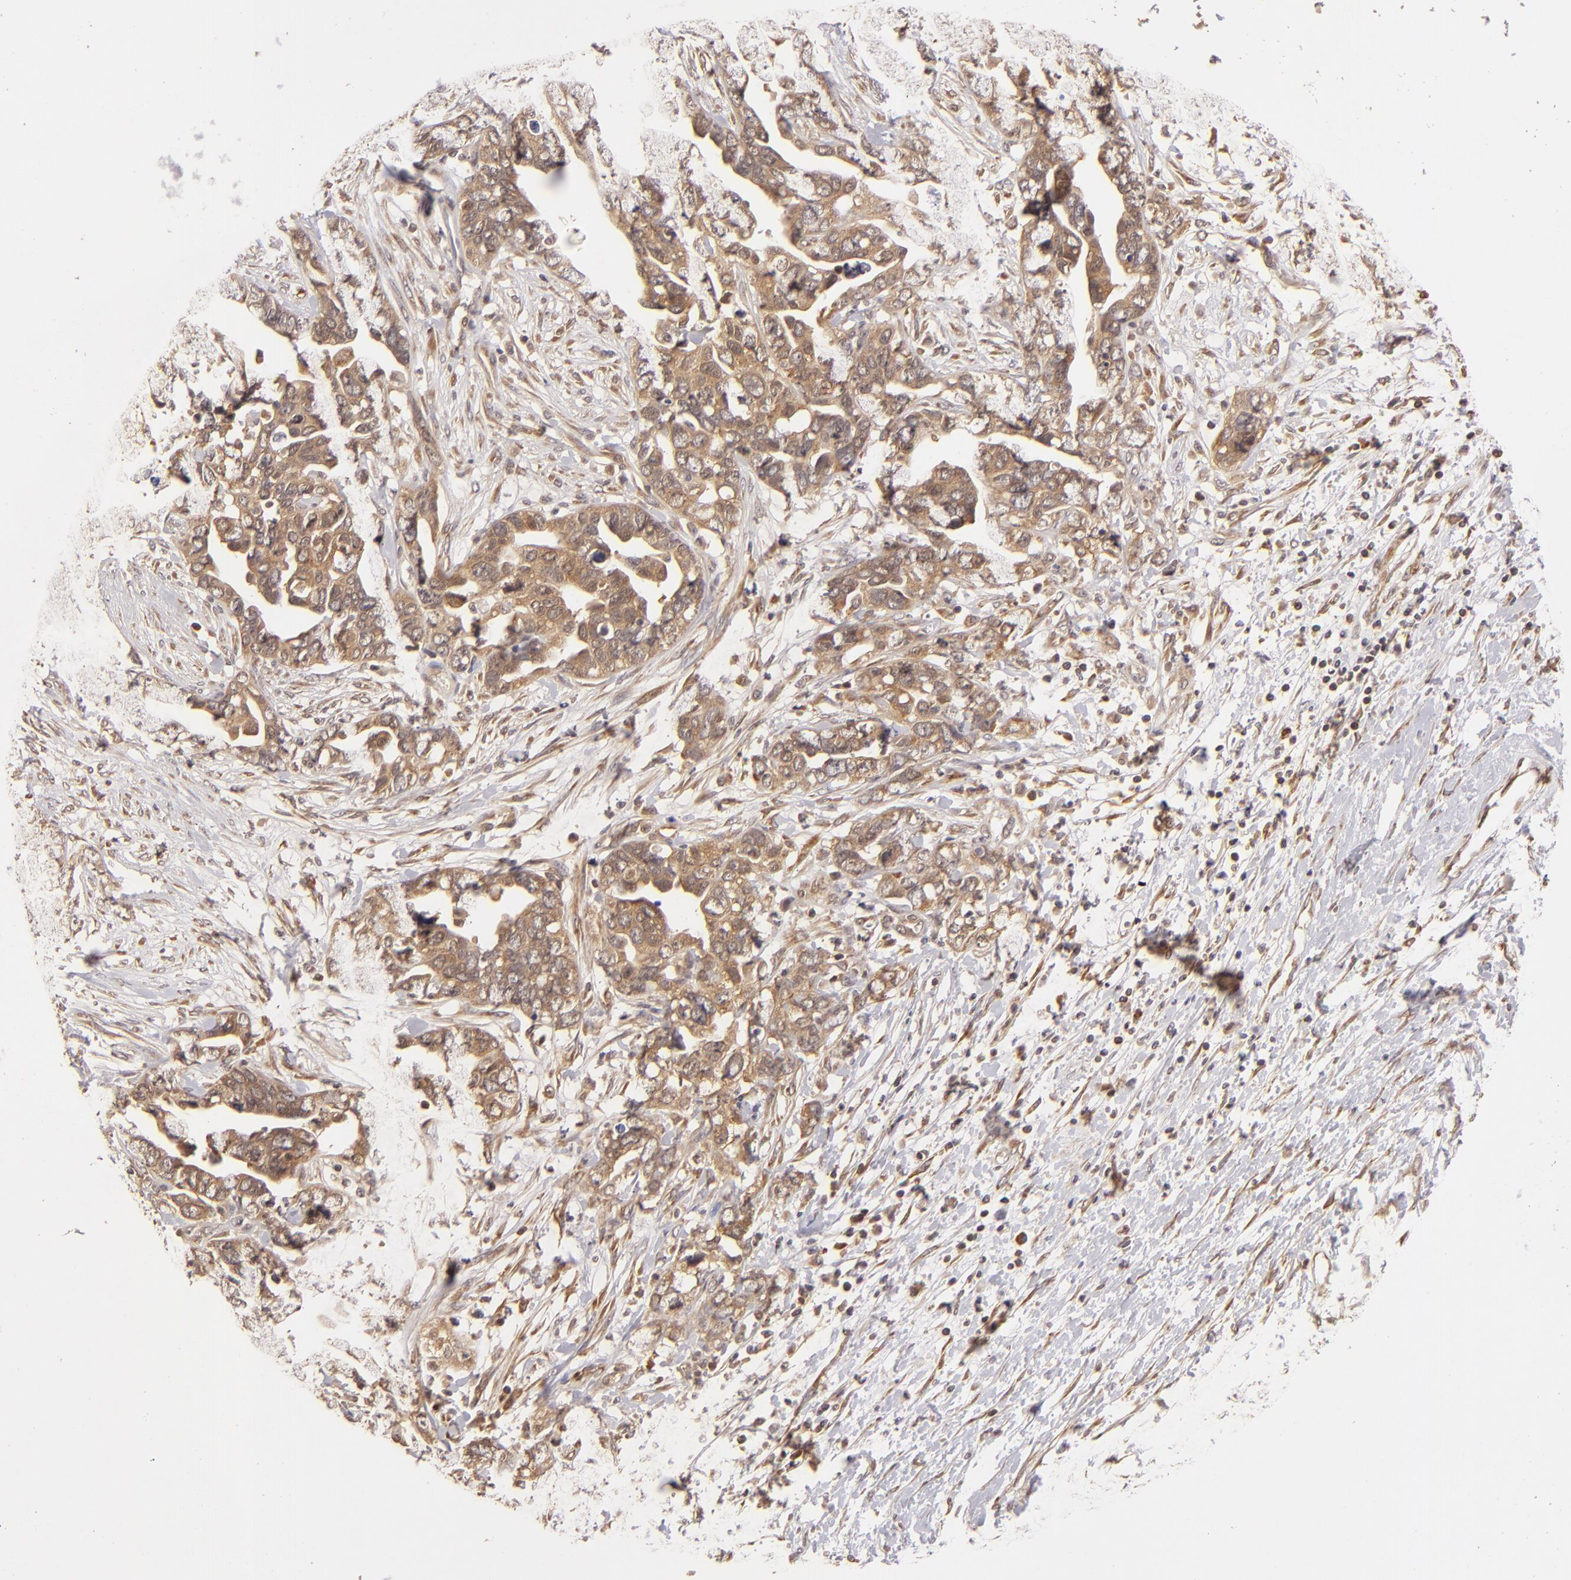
{"staining": {"intensity": "moderate", "quantity": ">75%", "location": "cytoplasmic/membranous"}, "tissue": "ovarian cancer", "cell_type": "Tumor cells", "image_type": "cancer", "snomed": [{"axis": "morphology", "description": "Cystadenocarcinoma, serous, NOS"}, {"axis": "topography", "description": "Ovary"}], "caption": "The image shows a brown stain indicating the presence of a protein in the cytoplasmic/membranous of tumor cells in ovarian serous cystadenocarcinoma.", "gene": "MAPK3", "patient": {"sex": "female", "age": 54}}